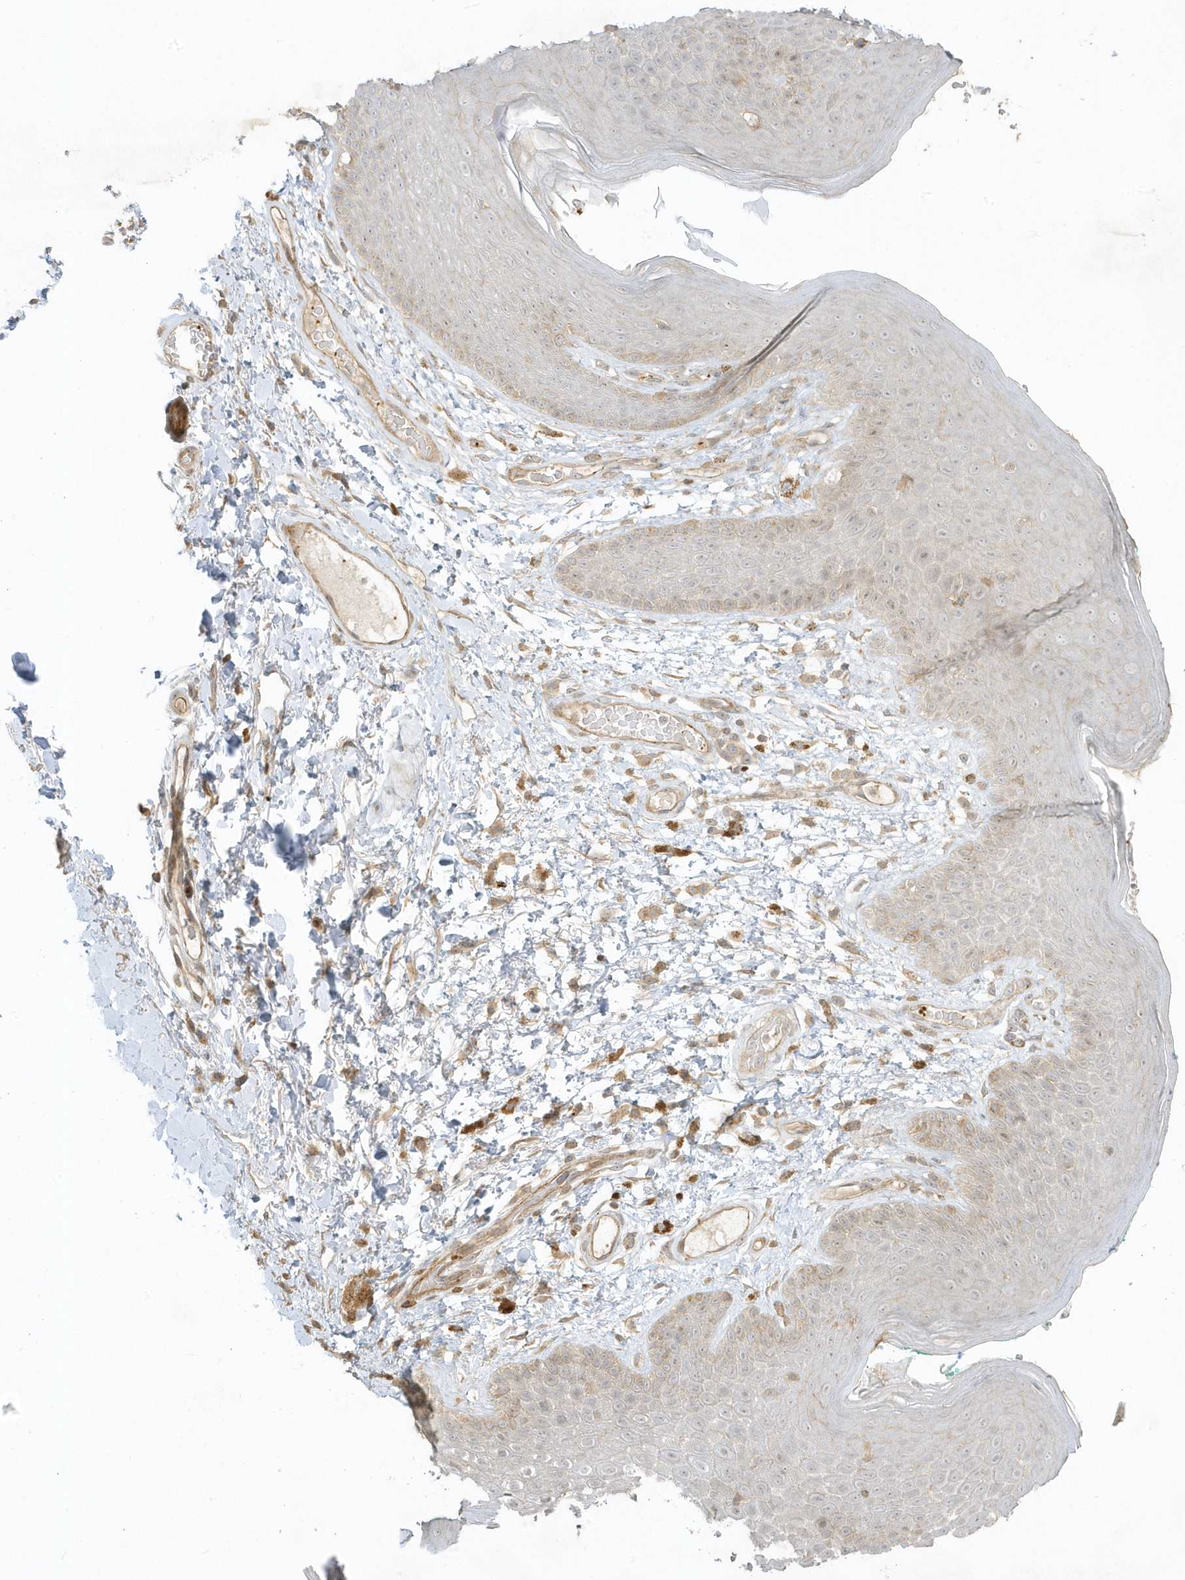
{"staining": {"intensity": "moderate", "quantity": "<25%", "location": "cytoplasmic/membranous"}, "tissue": "skin", "cell_type": "Epidermal cells", "image_type": "normal", "snomed": [{"axis": "morphology", "description": "Normal tissue, NOS"}, {"axis": "topography", "description": "Anal"}], "caption": "Skin stained with a brown dye displays moderate cytoplasmic/membranous positive staining in approximately <25% of epidermal cells.", "gene": "ZBTB8A", "patient": {"sex": "male", "age": 74}}